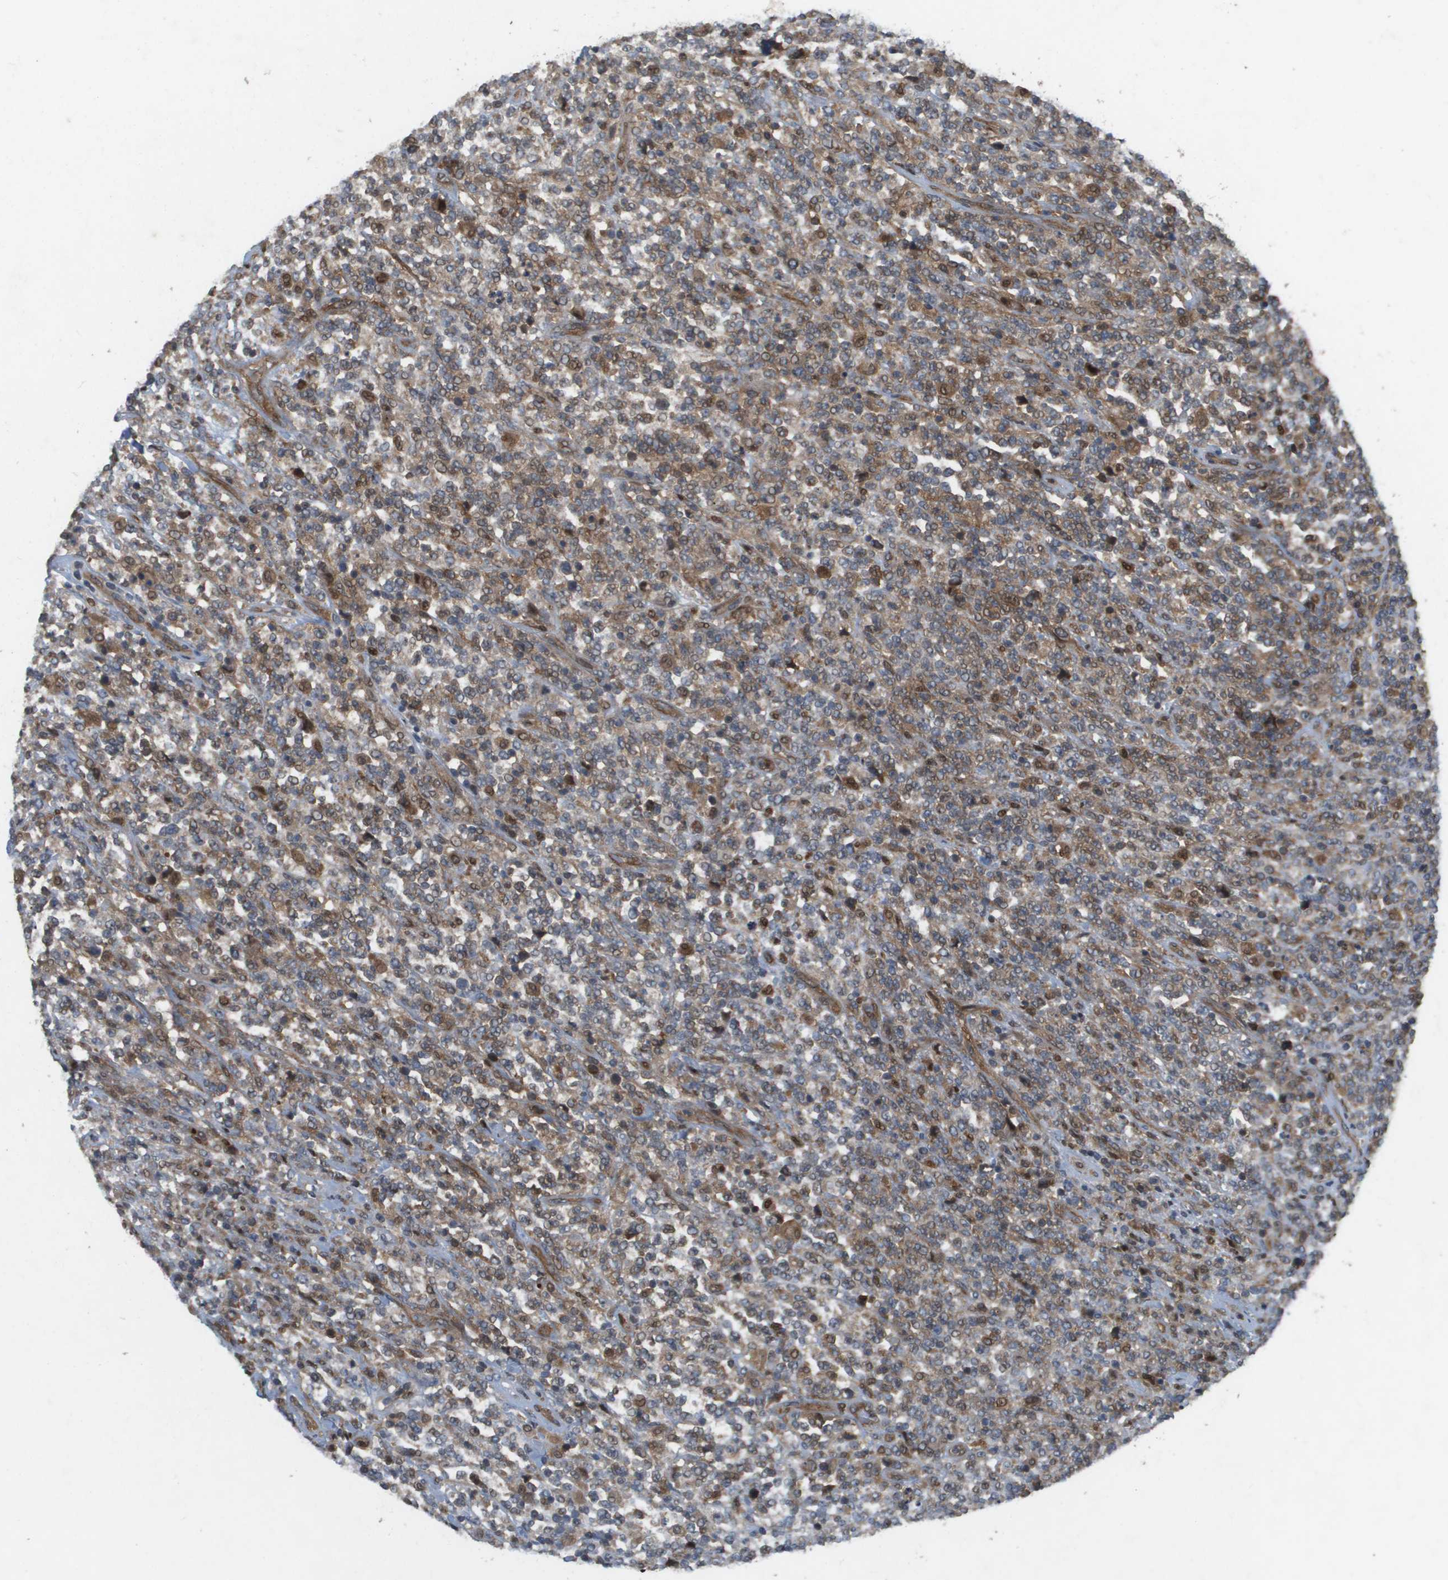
{"staining": {"intensity": "moderate", "quantity": ">75%", "location": "cytoplasmic/membranous"}, "tissue": "lymphoma", "cell_type": "Tumor cells", "image_type": "cancer", "snomed": [{"axis": "morphology", "description": "Malignant lymphoma, non-Hodgkin's type, High grade"}, {"axis": "topography", "description": "Soft tissue"}], "caption": "Moderate cytoplasmic/membranous expression for a protein is identified in about >75% of tumor cells of lymphoma using IHC.", "gene": "PALD1", "patient": {"sex": "male", "age": 18}}